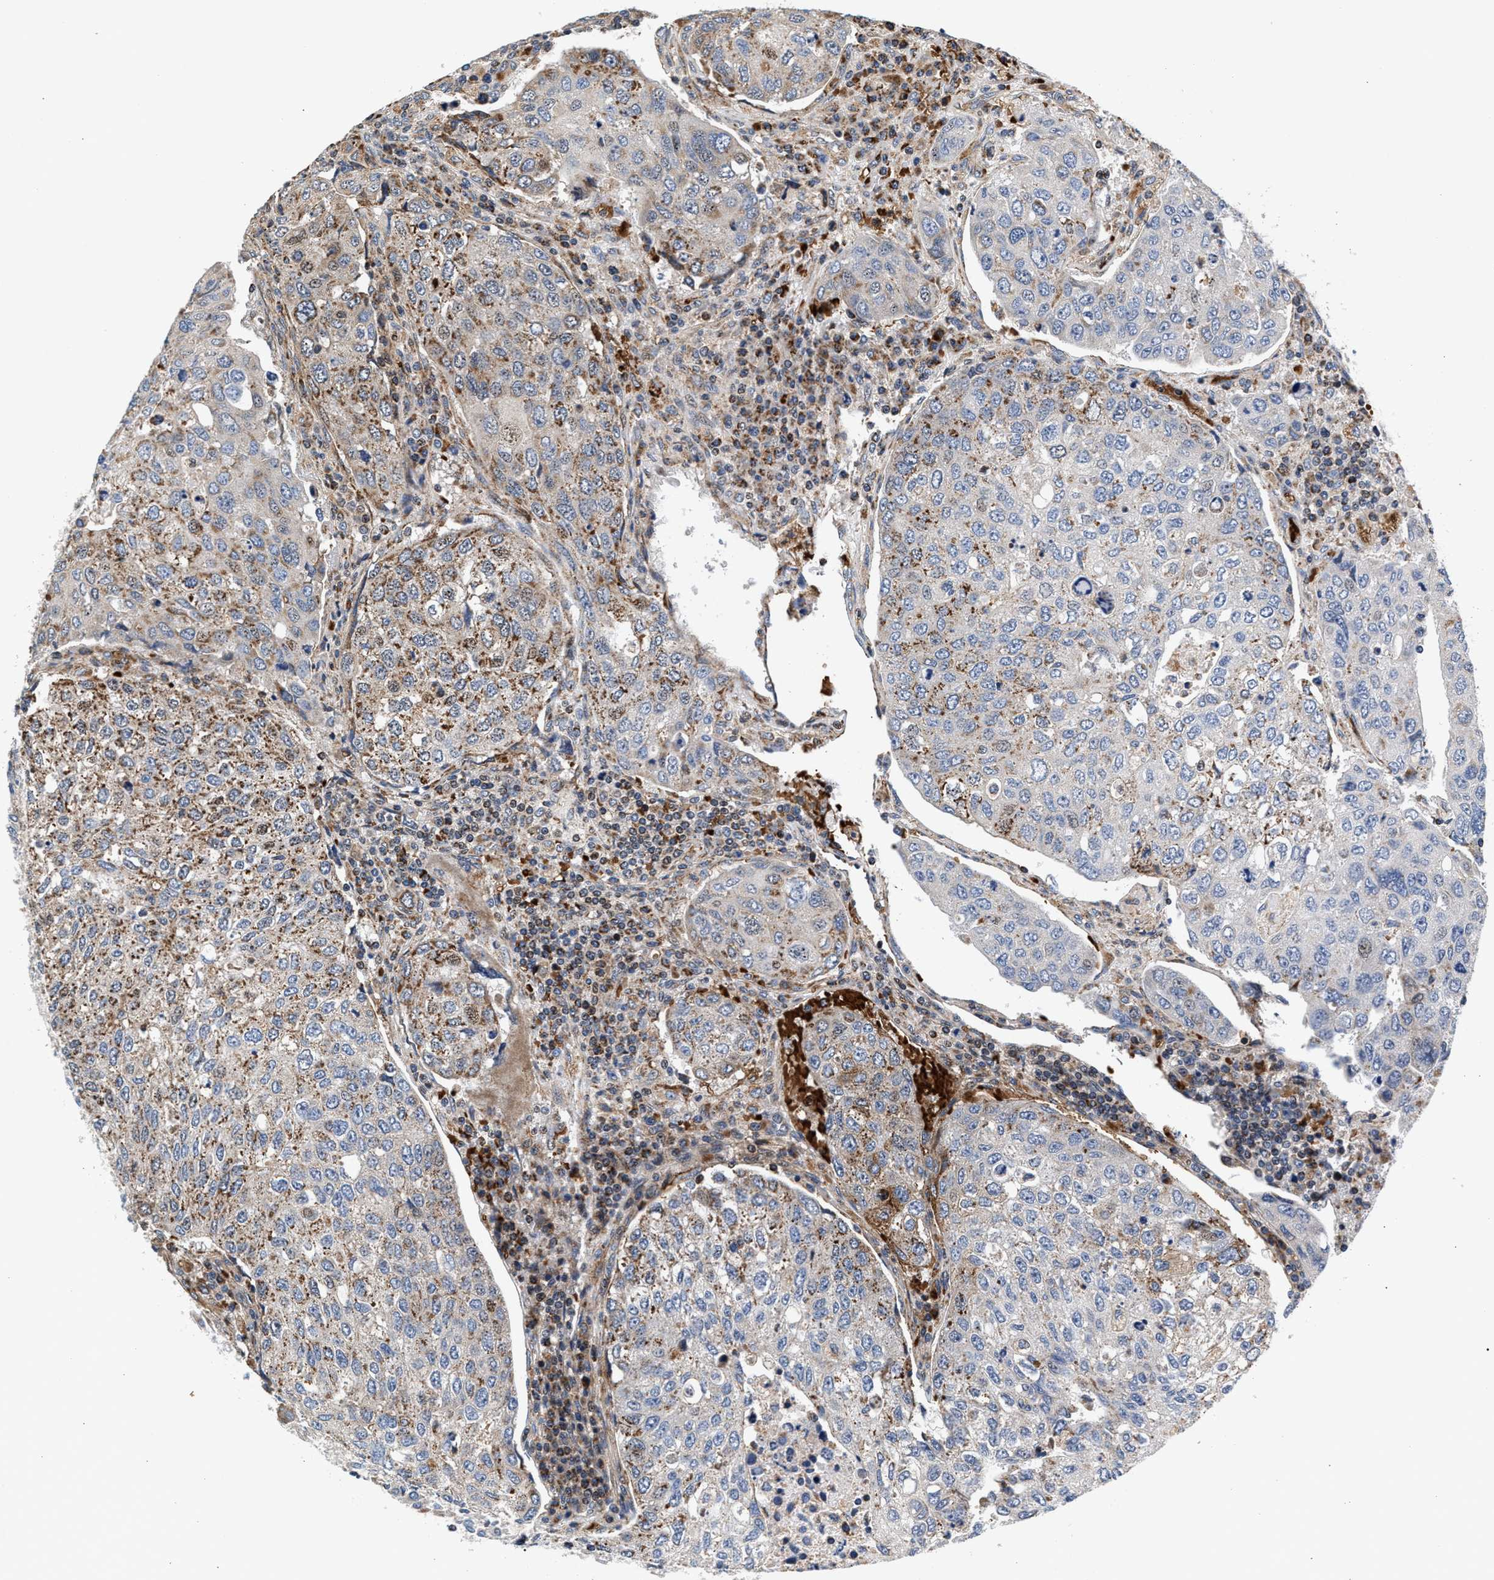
{"staining": {"intensity": "weak", "quantity": "25%-75%", "location": "cytoplasmic/membranous"}, "tissue": "urothelial cancer", "cell_type": "Tumor cells", "image_type": "cancer", "snomed": [{"axis": "morphology", "description": "Urothelial carcinoma, High grade"}, {"axis": "topography", "description": "Lymph node"}, {"axis": "topography", "description": "Urinary bladder"}], "caption": "Urothelial cancer tissue displays weak cytoplasmic/membranous positivity in approximately 25%-75% of tumor cells, visualized by immunohistochemistry.", "gene": "SGK1", "patient": {"sex": "male", "age": 51}}